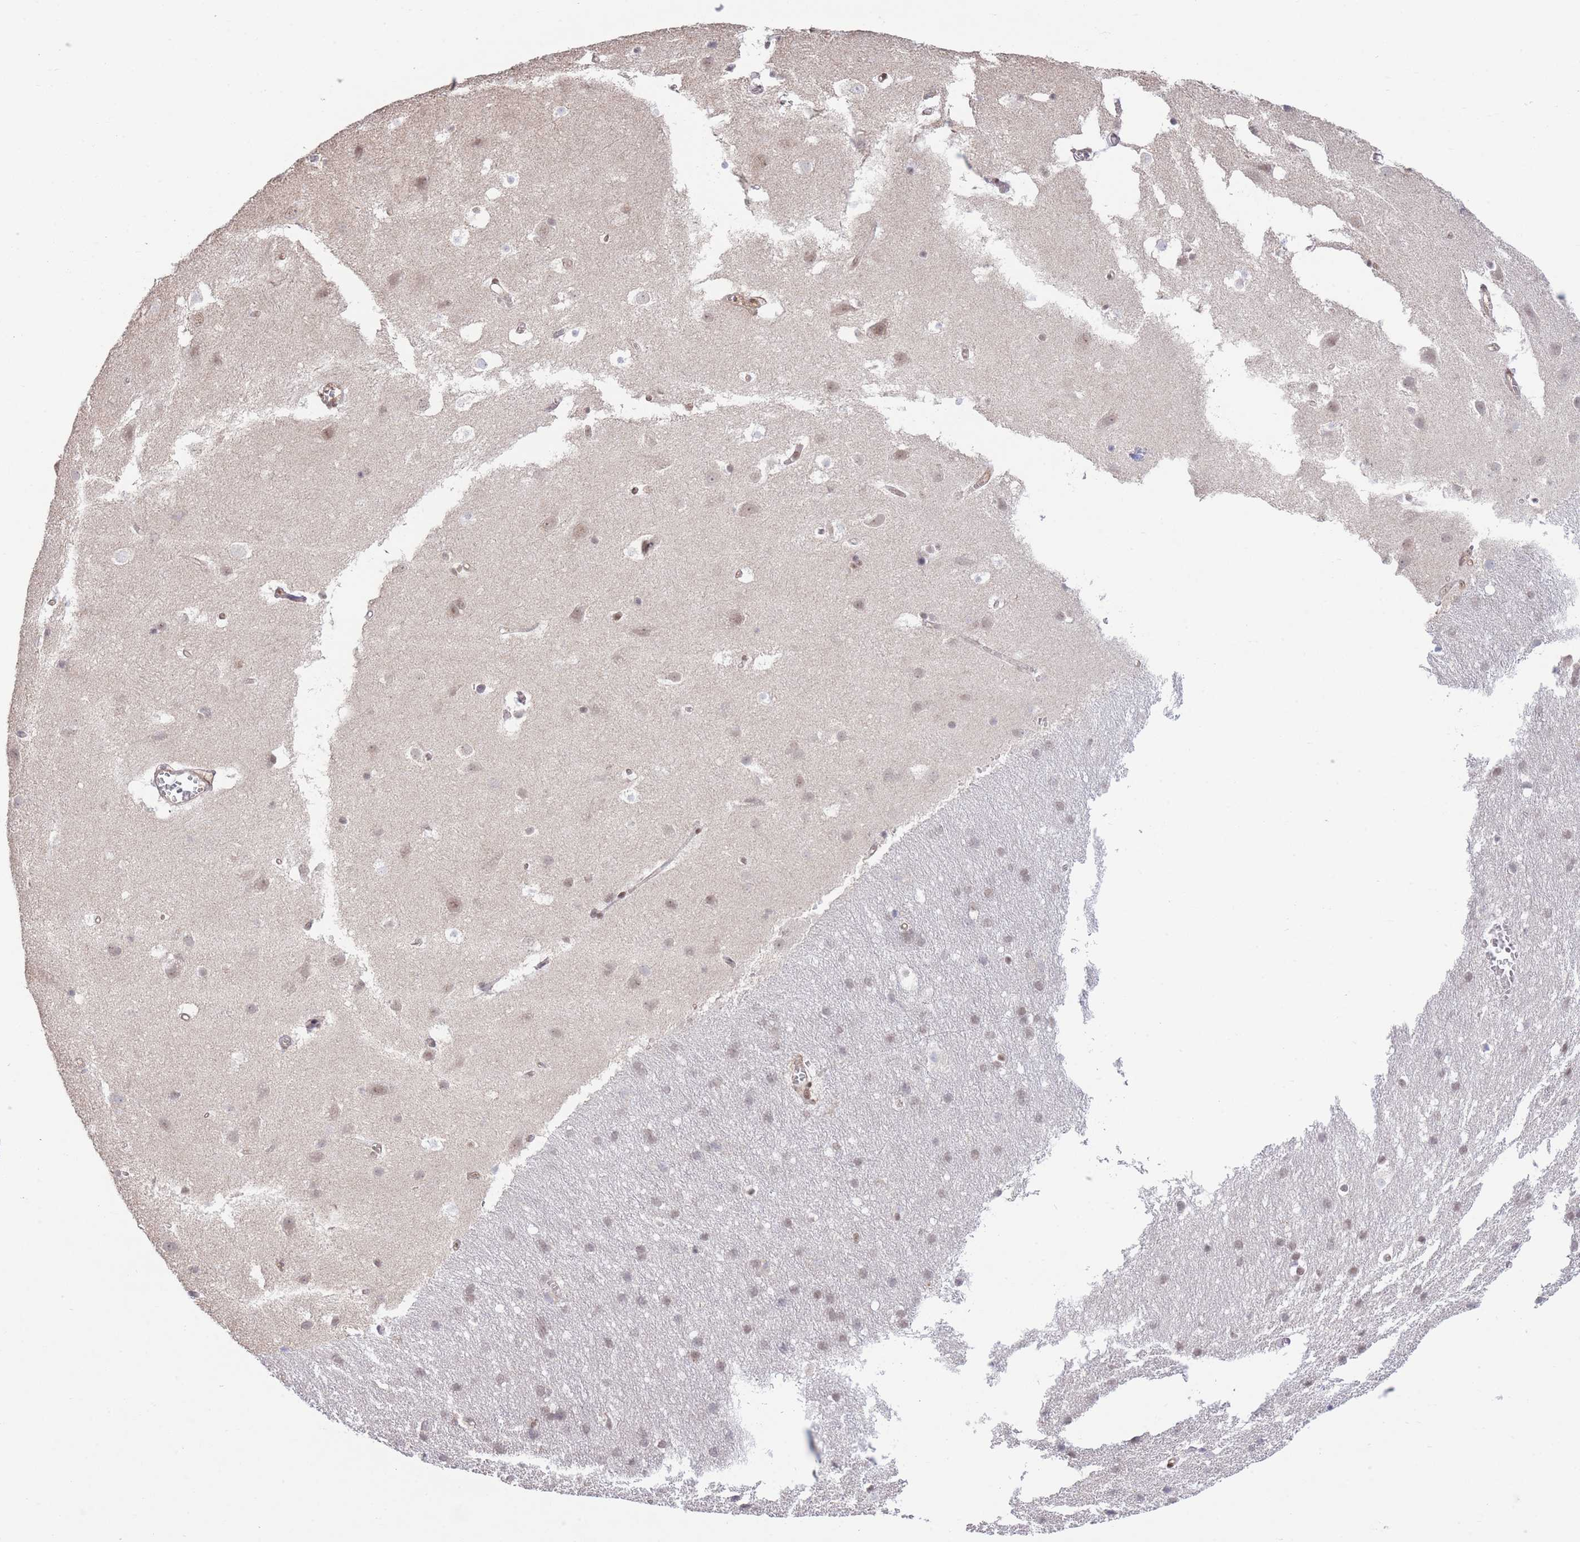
{"staining": {"intensity": "weak", "quantity": ">75%", "location": "nuclear"}, "tissue": "cerebral cortex", "cell_type": "Endothelial cells", "image_type": "normal", "snomed": [{"axis": "morphology", "description": "Normal tissue, NOS"}, {"axis": "topography", "description": "Cerebral cortex"}], "caption": "Immunohistochemistry (DAB (3,3'-diaminobenzidine)) staining of benign human cerebral cortex displays weak nuclear protein staining in about >75% of endothelial cells.", "gene": "CARD8", "patient": {"sex": "male", "age": 54}}